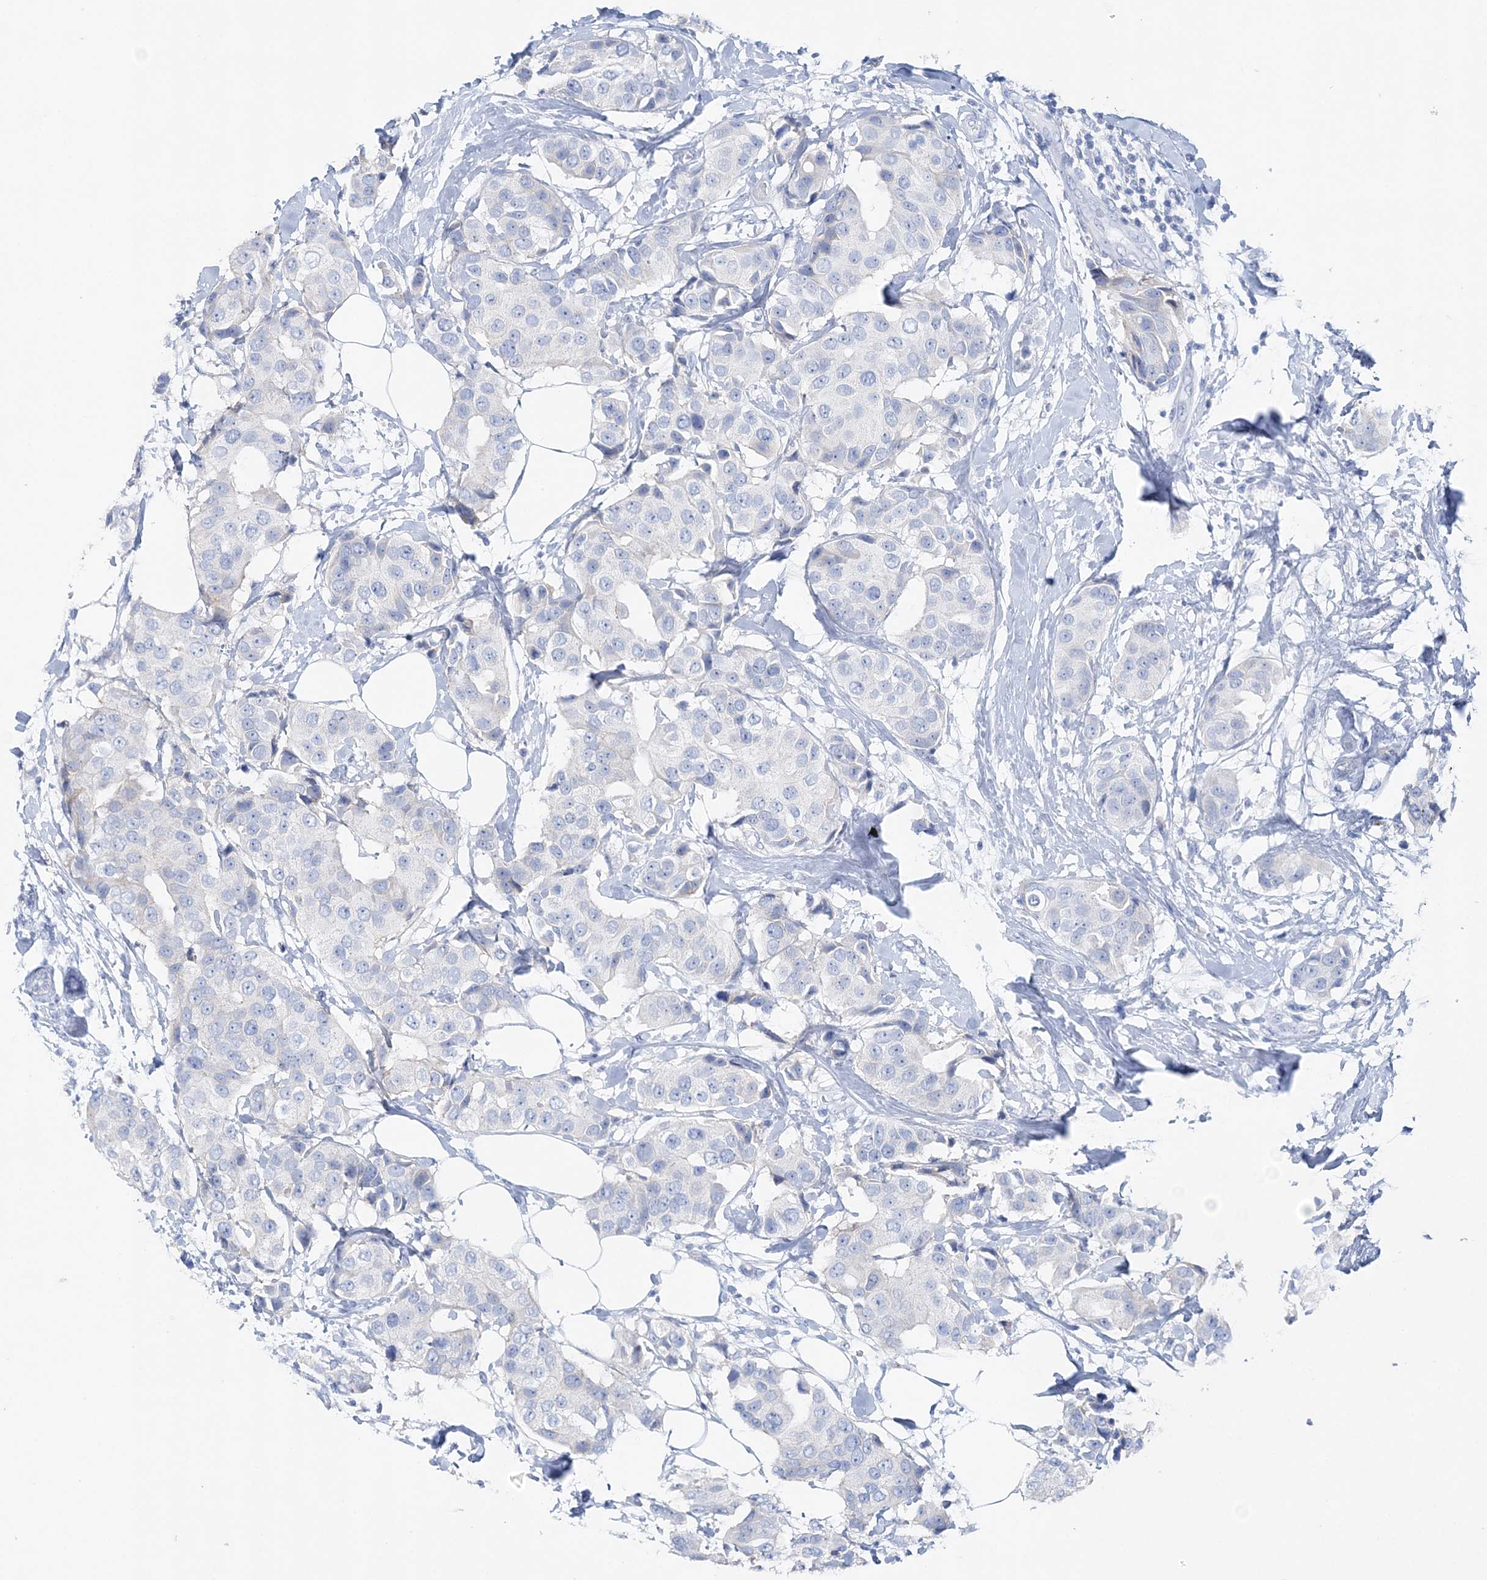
{"staining": {"intensity": "negative", "quantity": "none", "location": "none"}, "tissue": "breast cancer", "cell_type": "Tumor cells", "image_type": "cancer", "snomed": [{"axis": "morphology", "description": "Normal tissue, NOS"}, {"axis": "morphology", "description": "Duct carcinoma"}, {"axis": "topography", "description": "Breast"}], "caption": "This histopathology image is of breast infiltrating ductal carcinoma stained with IHC to label a protein in brown with the nuclei are counter-stained blue. There is no positivity in tumor cells.", "gene": "SLC5A6", "patient": {"sex": "female", "age": 39}}